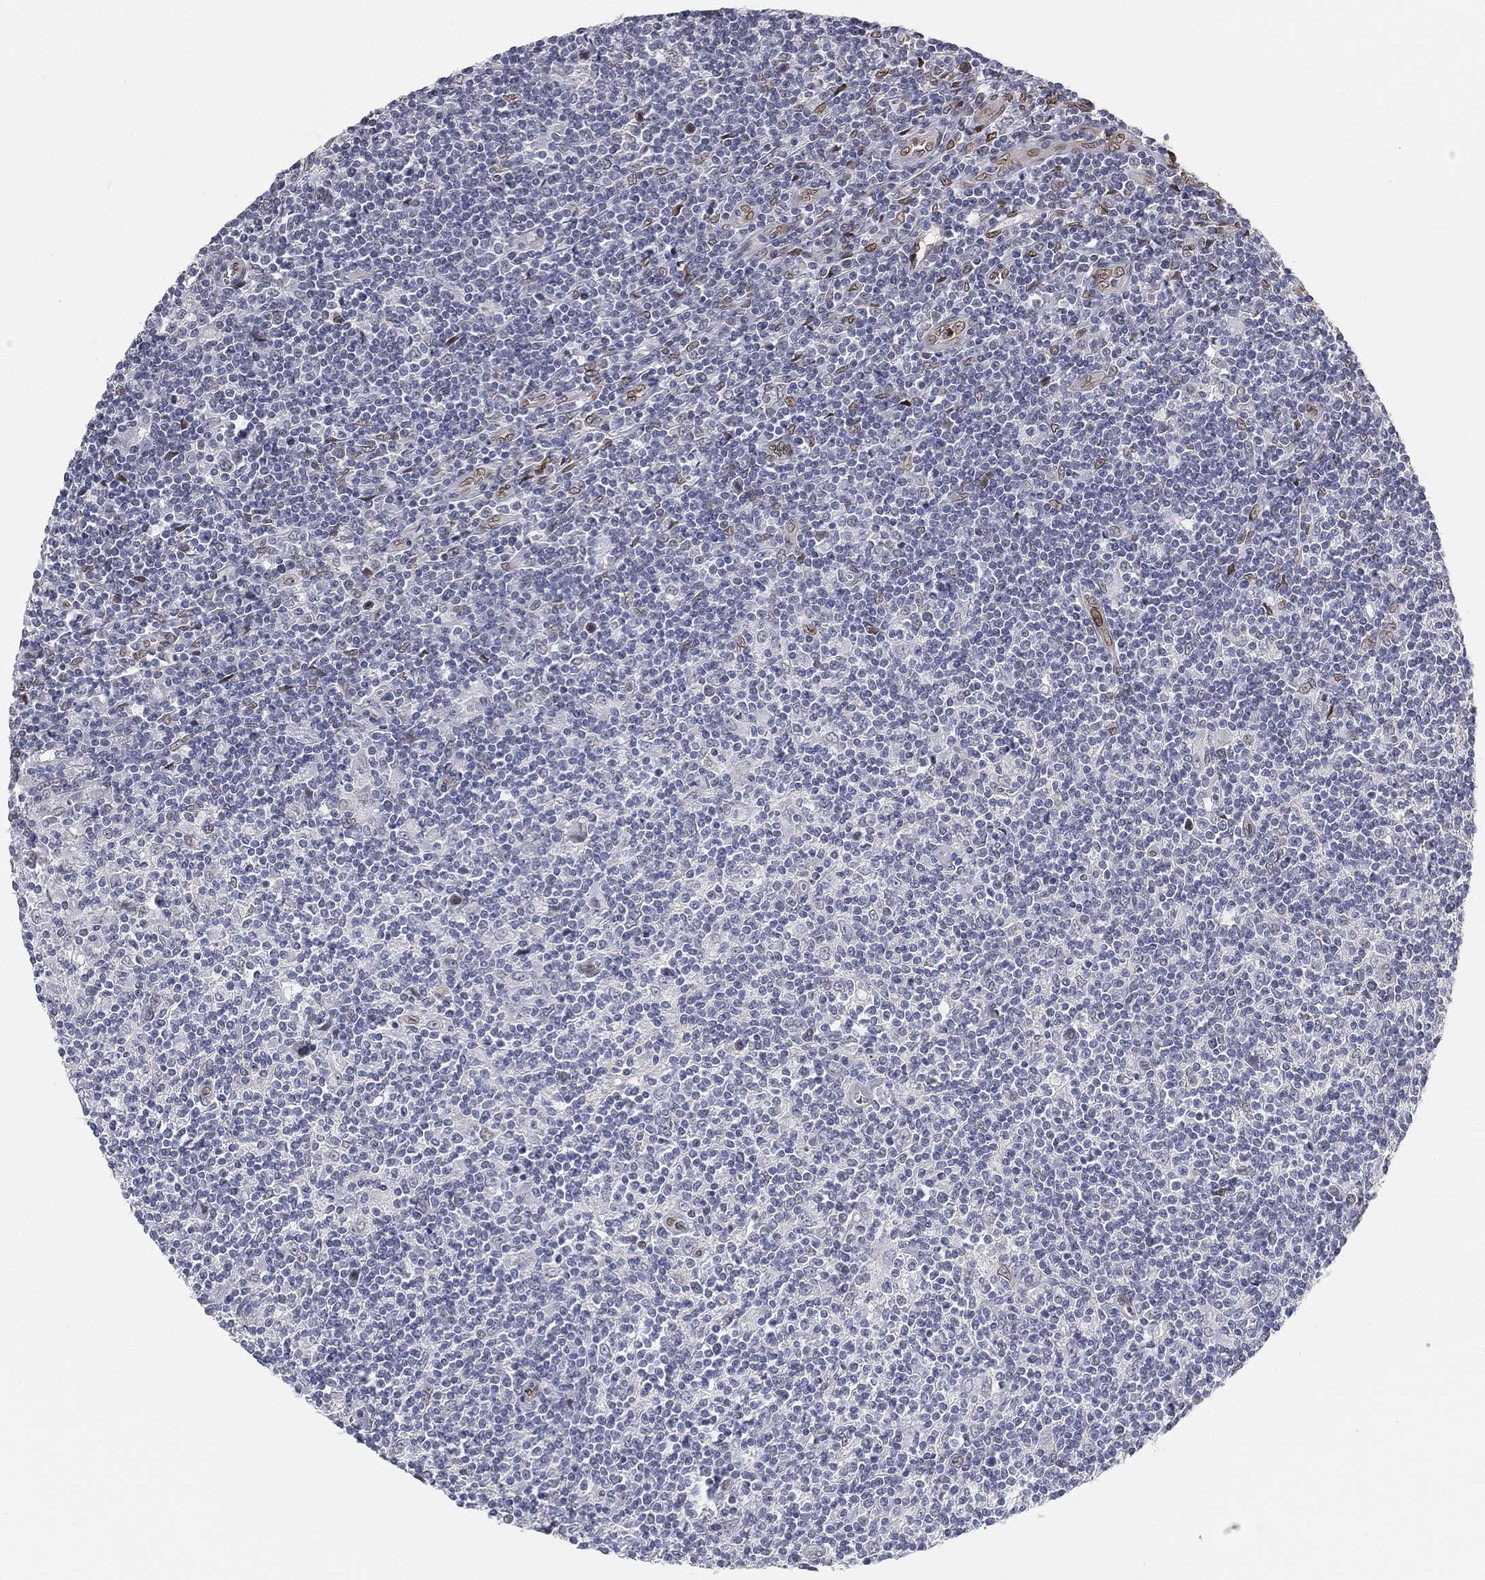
{"staining": {"intensity": "moderate", "quantity": ">75%", "location": "nuclear"}, "tissue": "lymphoma", "cell_type": "Tumor cells", "image_type": "cancer", "snomed": [{"axis": "morphology", "description": "Hodgkin's disease, NOS"}, {"axis": "topography", "description": "Lymph node"}], "caption": "This is a histology image of immunohistochemistry staining of lymphoma, which shows moderate expression in the nuclear of tumor cells.", "gene": "LMNB1", "patient": {"sex": "male", "age": 40}}